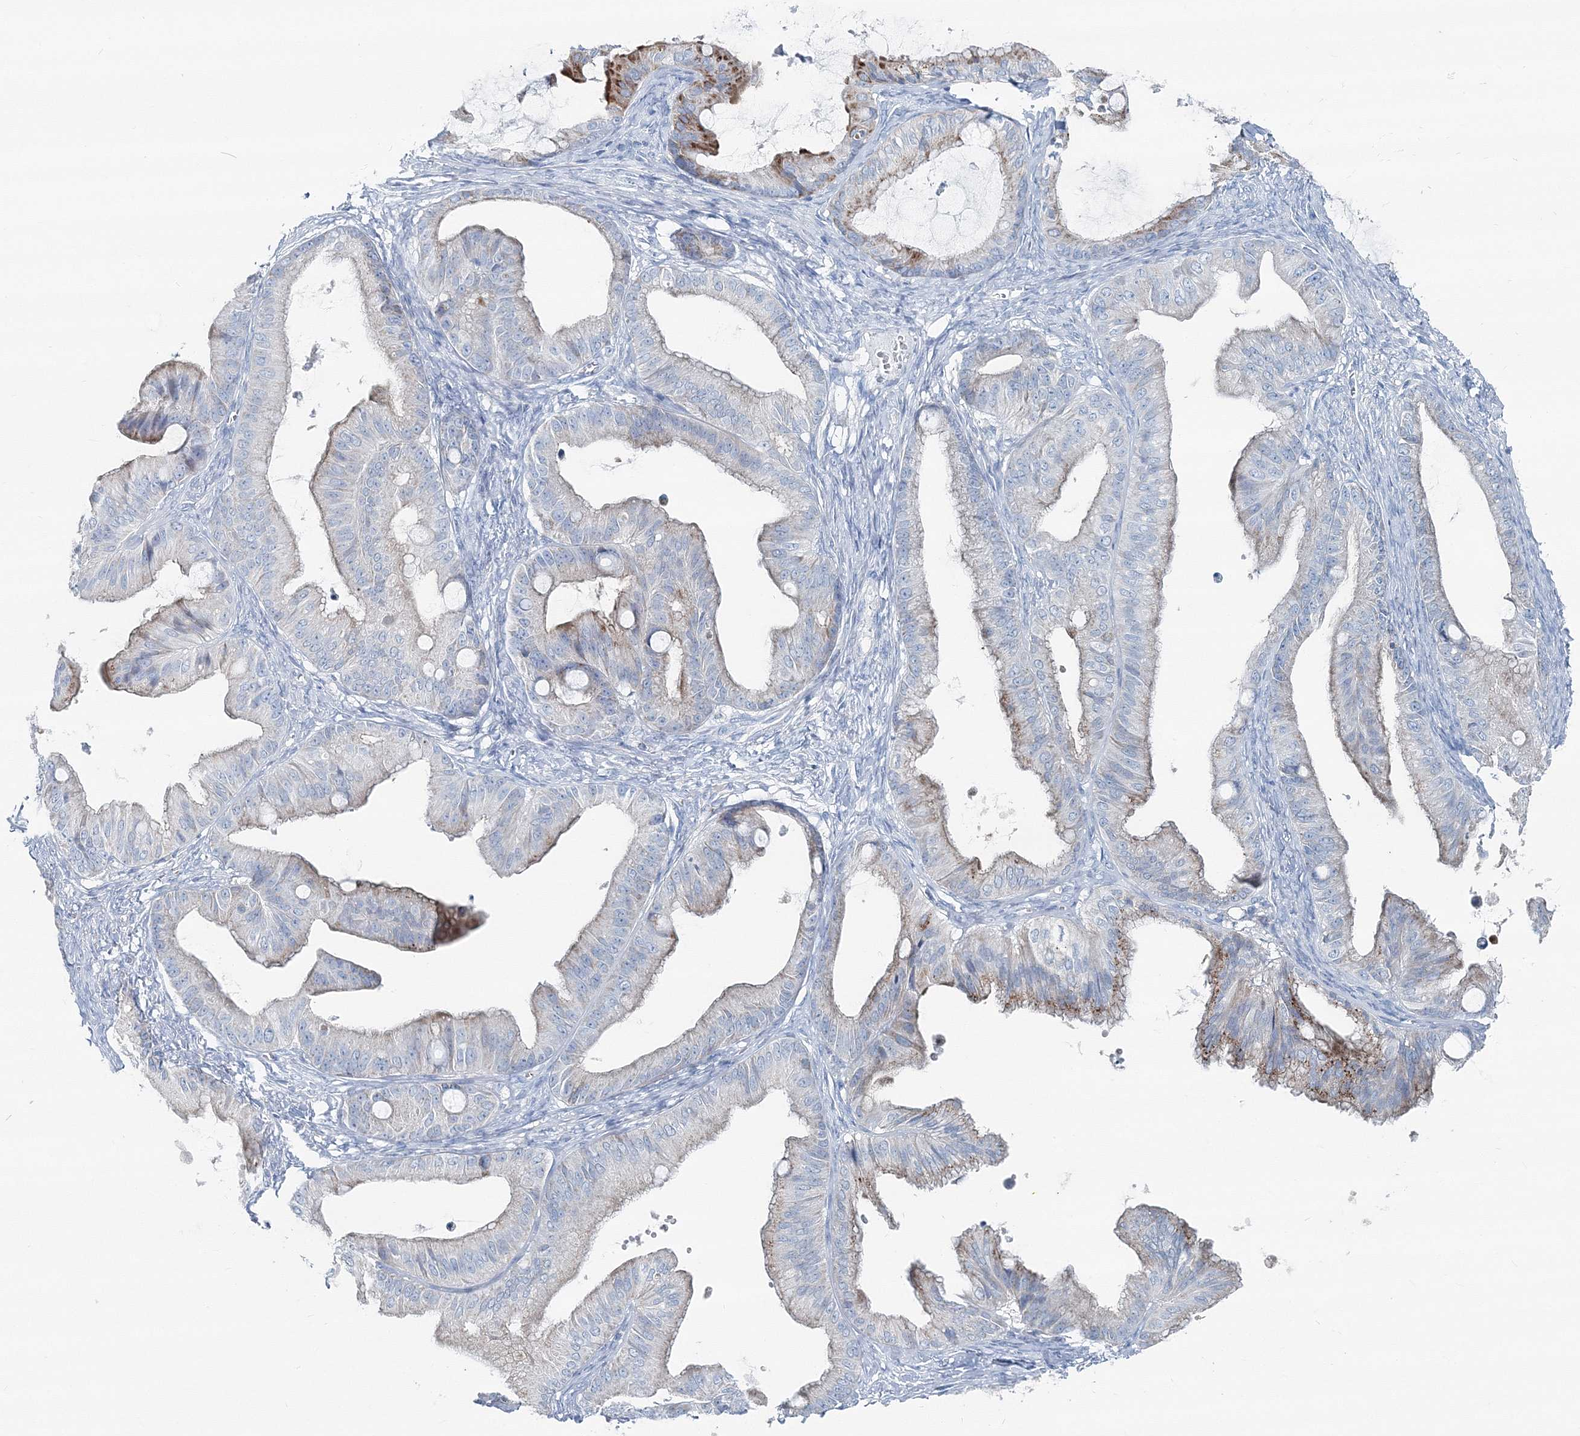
{"staining": {"intensity": "moderate", "quantity": "<25%", "location": "cytoplasmic/membranous"}, "tissue": "ovarian cancer", "cell_type": "Tumor cells", "image_type": "cancer", "snomed": [{"axis": "morphology", "description": "Cystadenocarcinoma, mucinous, NOS"}, {"axis": "topography", "description": "Ovary"}], "caption": "Immunohistochemistry photomicrograph of neoplastic tissue: human ovarian cancer stained using immunohistochemistry demonstrates low levels of moderate protein expression localized specifically in the cytoplasmic/membranous of tumor cells, appearing as a cytoplasmic/membranous brown color.", "gene": "GABARAPL2", "patient": {"sex": "female", "age": 71}}